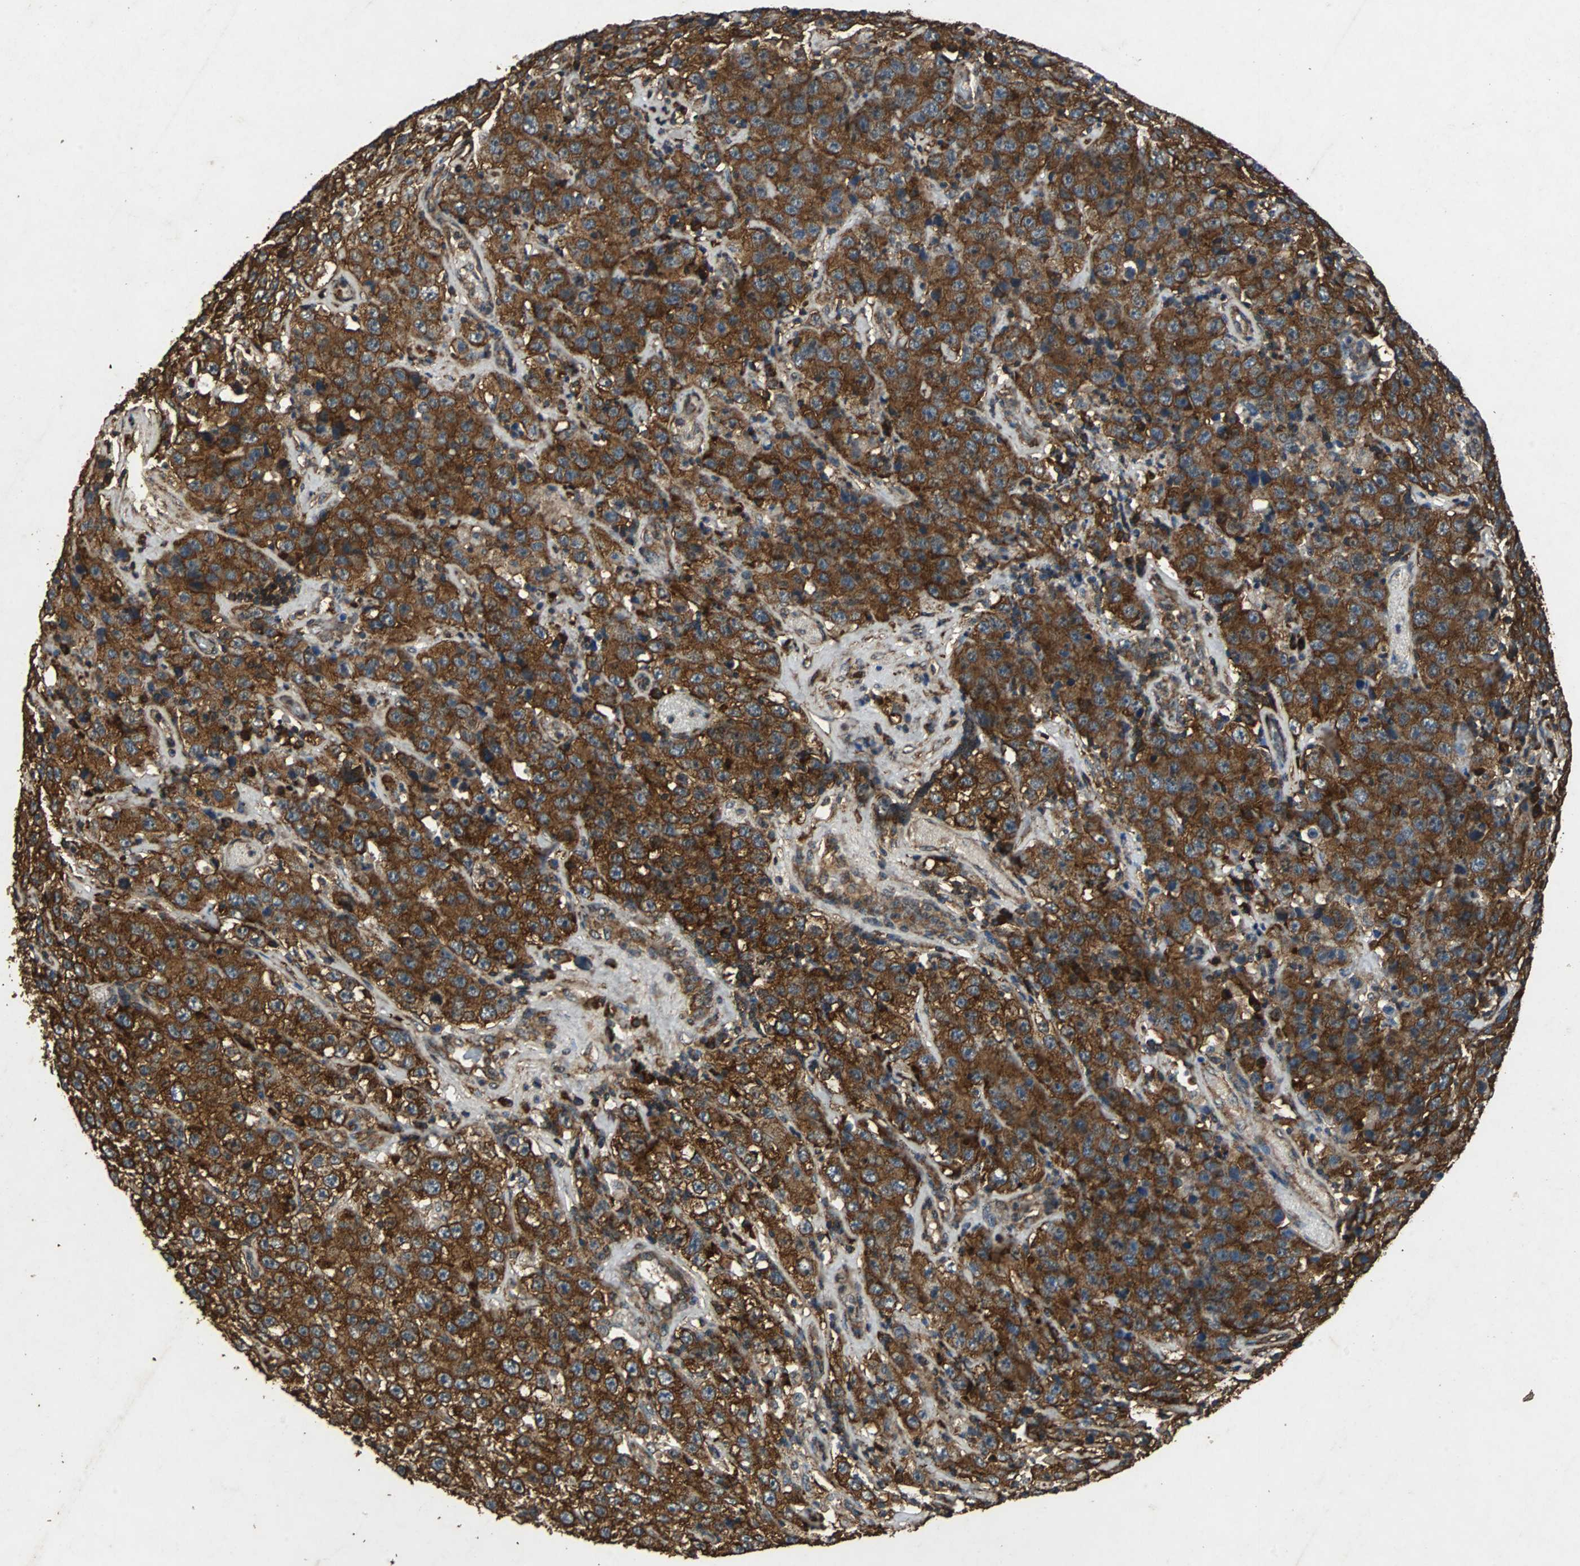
{"staining": {"intensity": "strong", "quantity": ">75%", "location": "cytoplasmic/membranous"}, "tissue": "testis cancer", "cell_type": "Tumor cells", "image_type": "cancer", "snomed": [{"axis": "morphology", "description": "Seminoma, NOS"}, {"axis": "topography", "description": "Testis"}], "caption": "A micrograph showing strong cytoplasmic/membranous positivity in approximately >75% of tumor cells in seminoma (testis), as visualized by brown immunohistochemical staining.", "gene": "NAA10", "patient": {"sex": "male", "age": 52}}